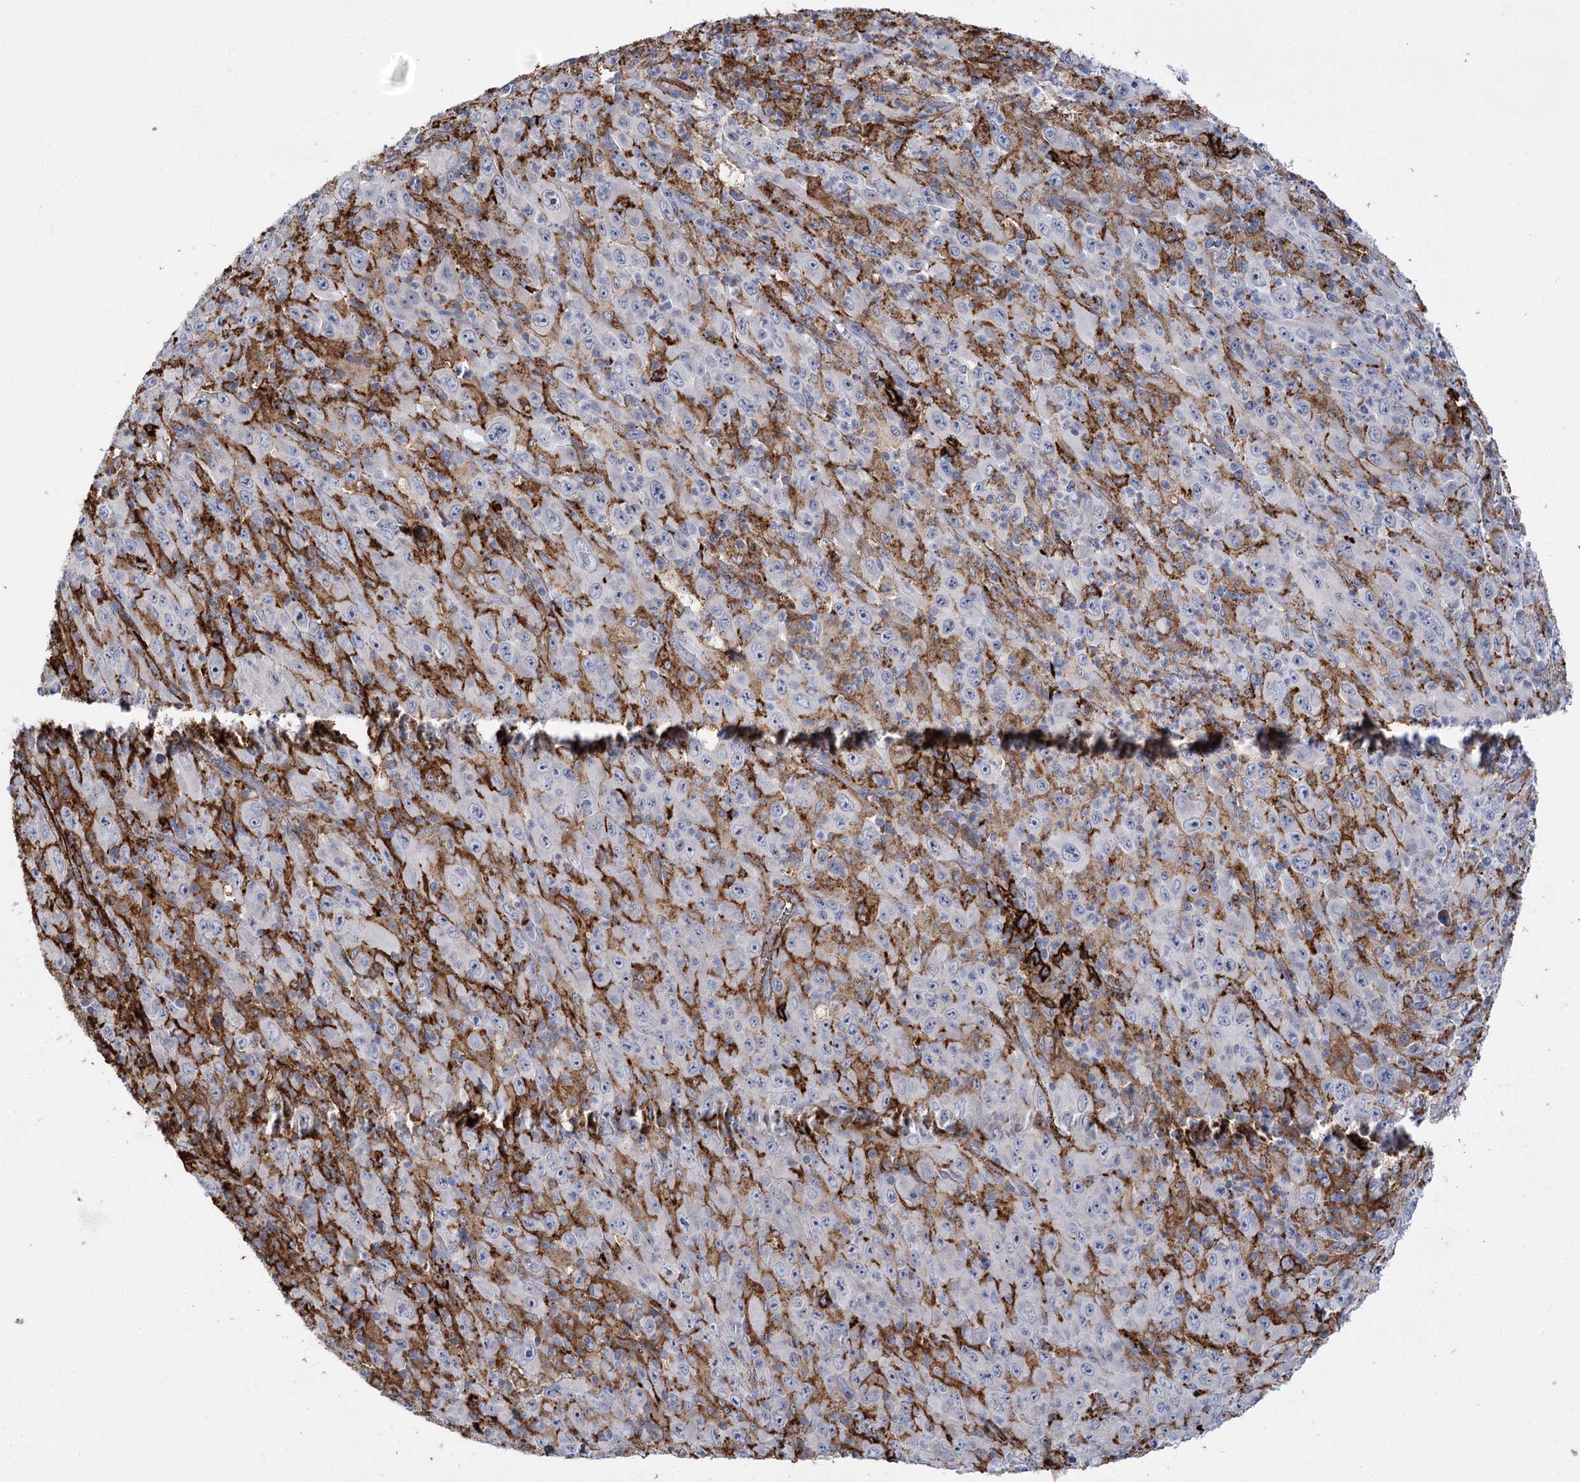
{"staining": {"intensity": "negative", "quantity": "none", "location": "none"}, "tissue": "melanoma", "cell_type": "Tumor cells", "image_type": "cancer", "snomed": [{"axis": "morphology", "description": "Malignant melanoma, Metastatic site"}, {"axis": "topography", "description": "Skin"}], "caption": "Malignant melanoma (metastatic site) was stained to show a protein in brown. There is no significant expression in tumor cells. (DAB (3,3'-diaminobenzidine) immunohistochemistry, high magnification).", "gene": "PIWIL4", "patient": {"sex": "female", "age": 56}}